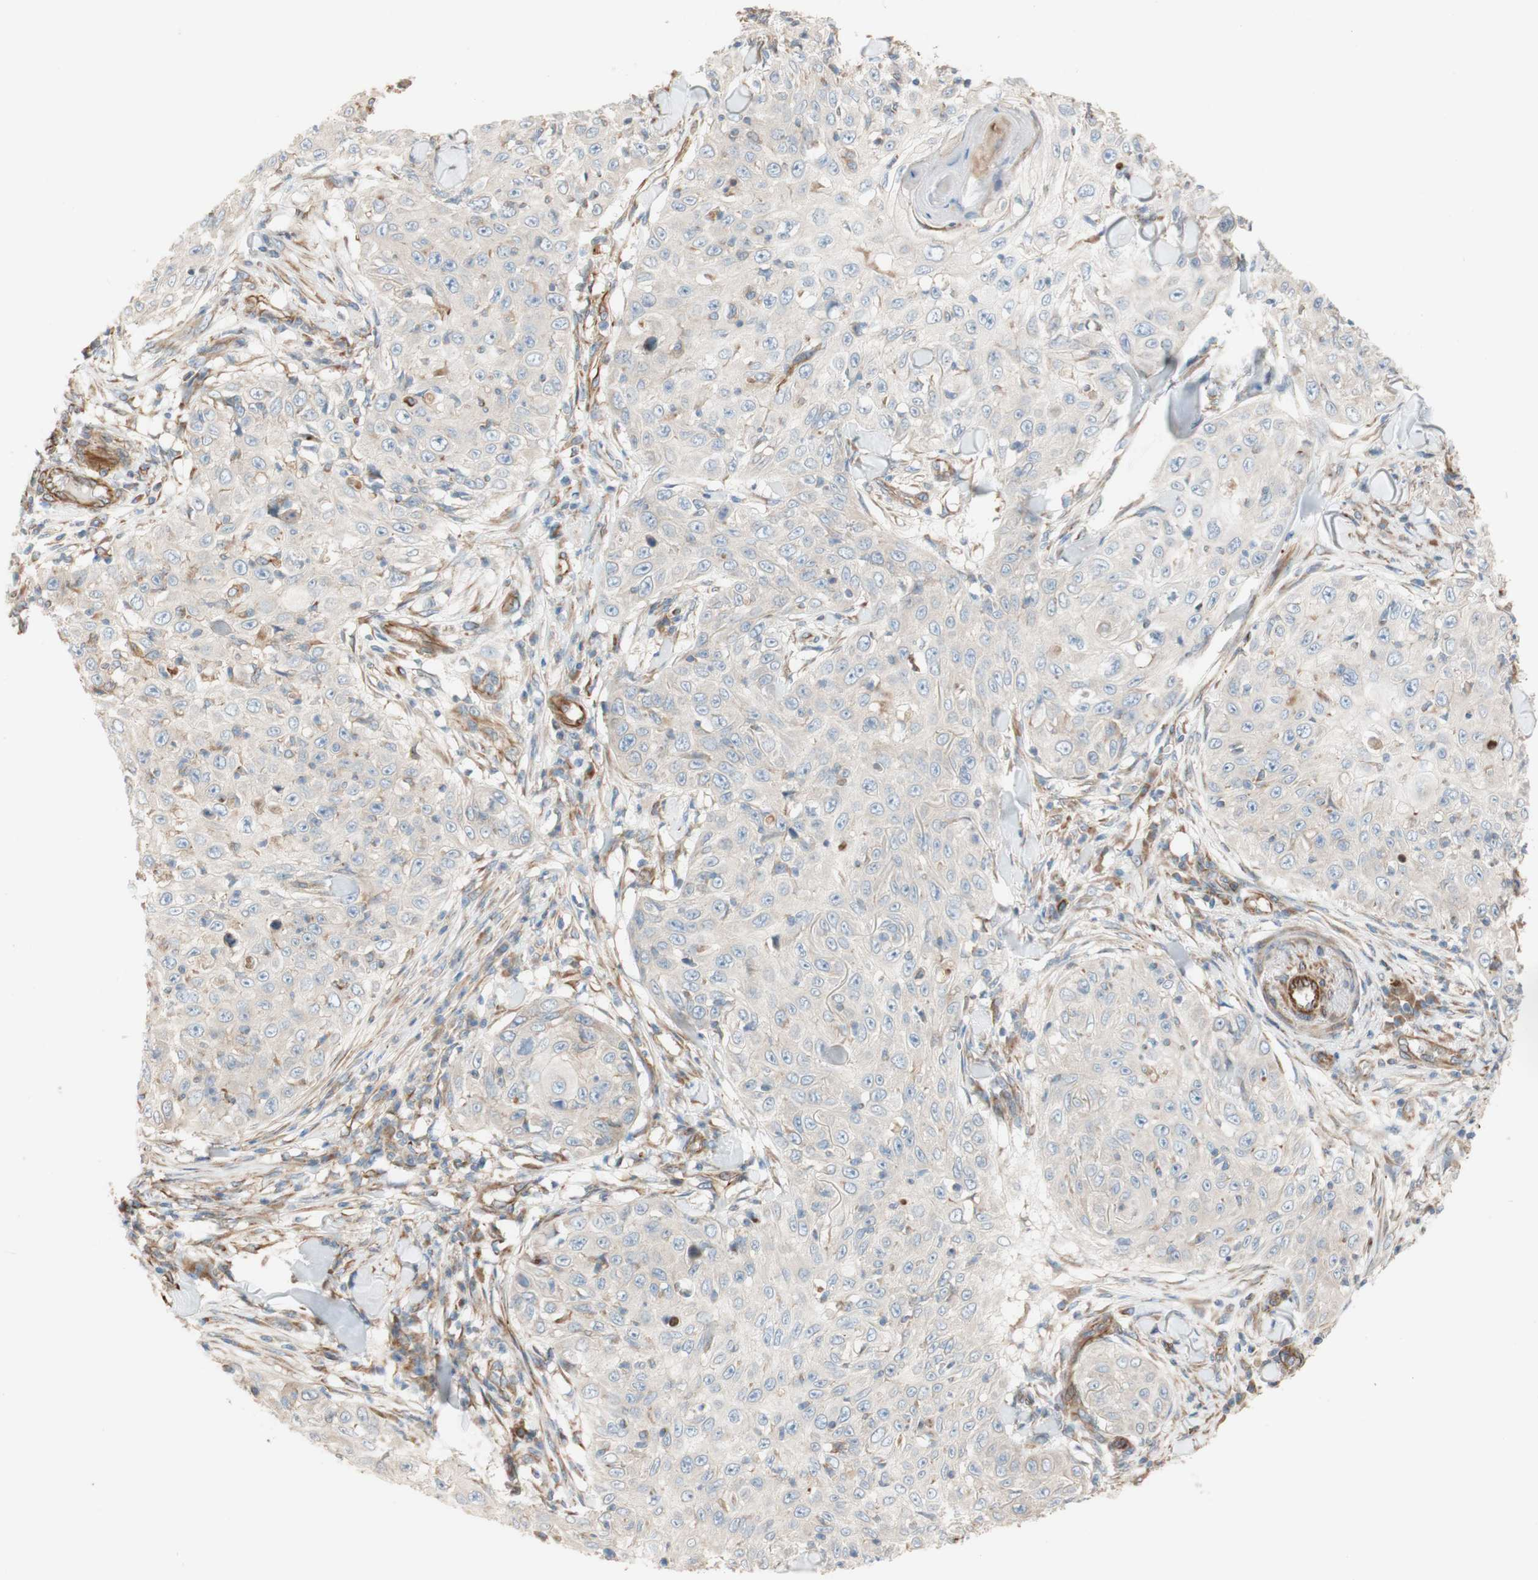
{"staining": {"intensity": "weak", "quantity": ">75%", "location": "cytoplasmic/membranous"}, "tissue": "skin cancer", "cell_type": "Tumor cells", "image_type": "cancer", "snomed": [{"axis": "morphology", "description": "Squamous cell carcinoma, NOS"}, {"axis": "topography", "description": "Skin"}], "caption": "IHC photomicrograph of neoplastic tissue: human skin squamous cell carcinoma stained using immunohistochemistry demonstrates low levels of weak protein expression localized specifically in the cytoplasmic/membranous of tumor cells, appearing as a cytoplasmic/membranous brown color.", "gene": "C1orf43", "patient": {"sex": "male", "age": 86}}